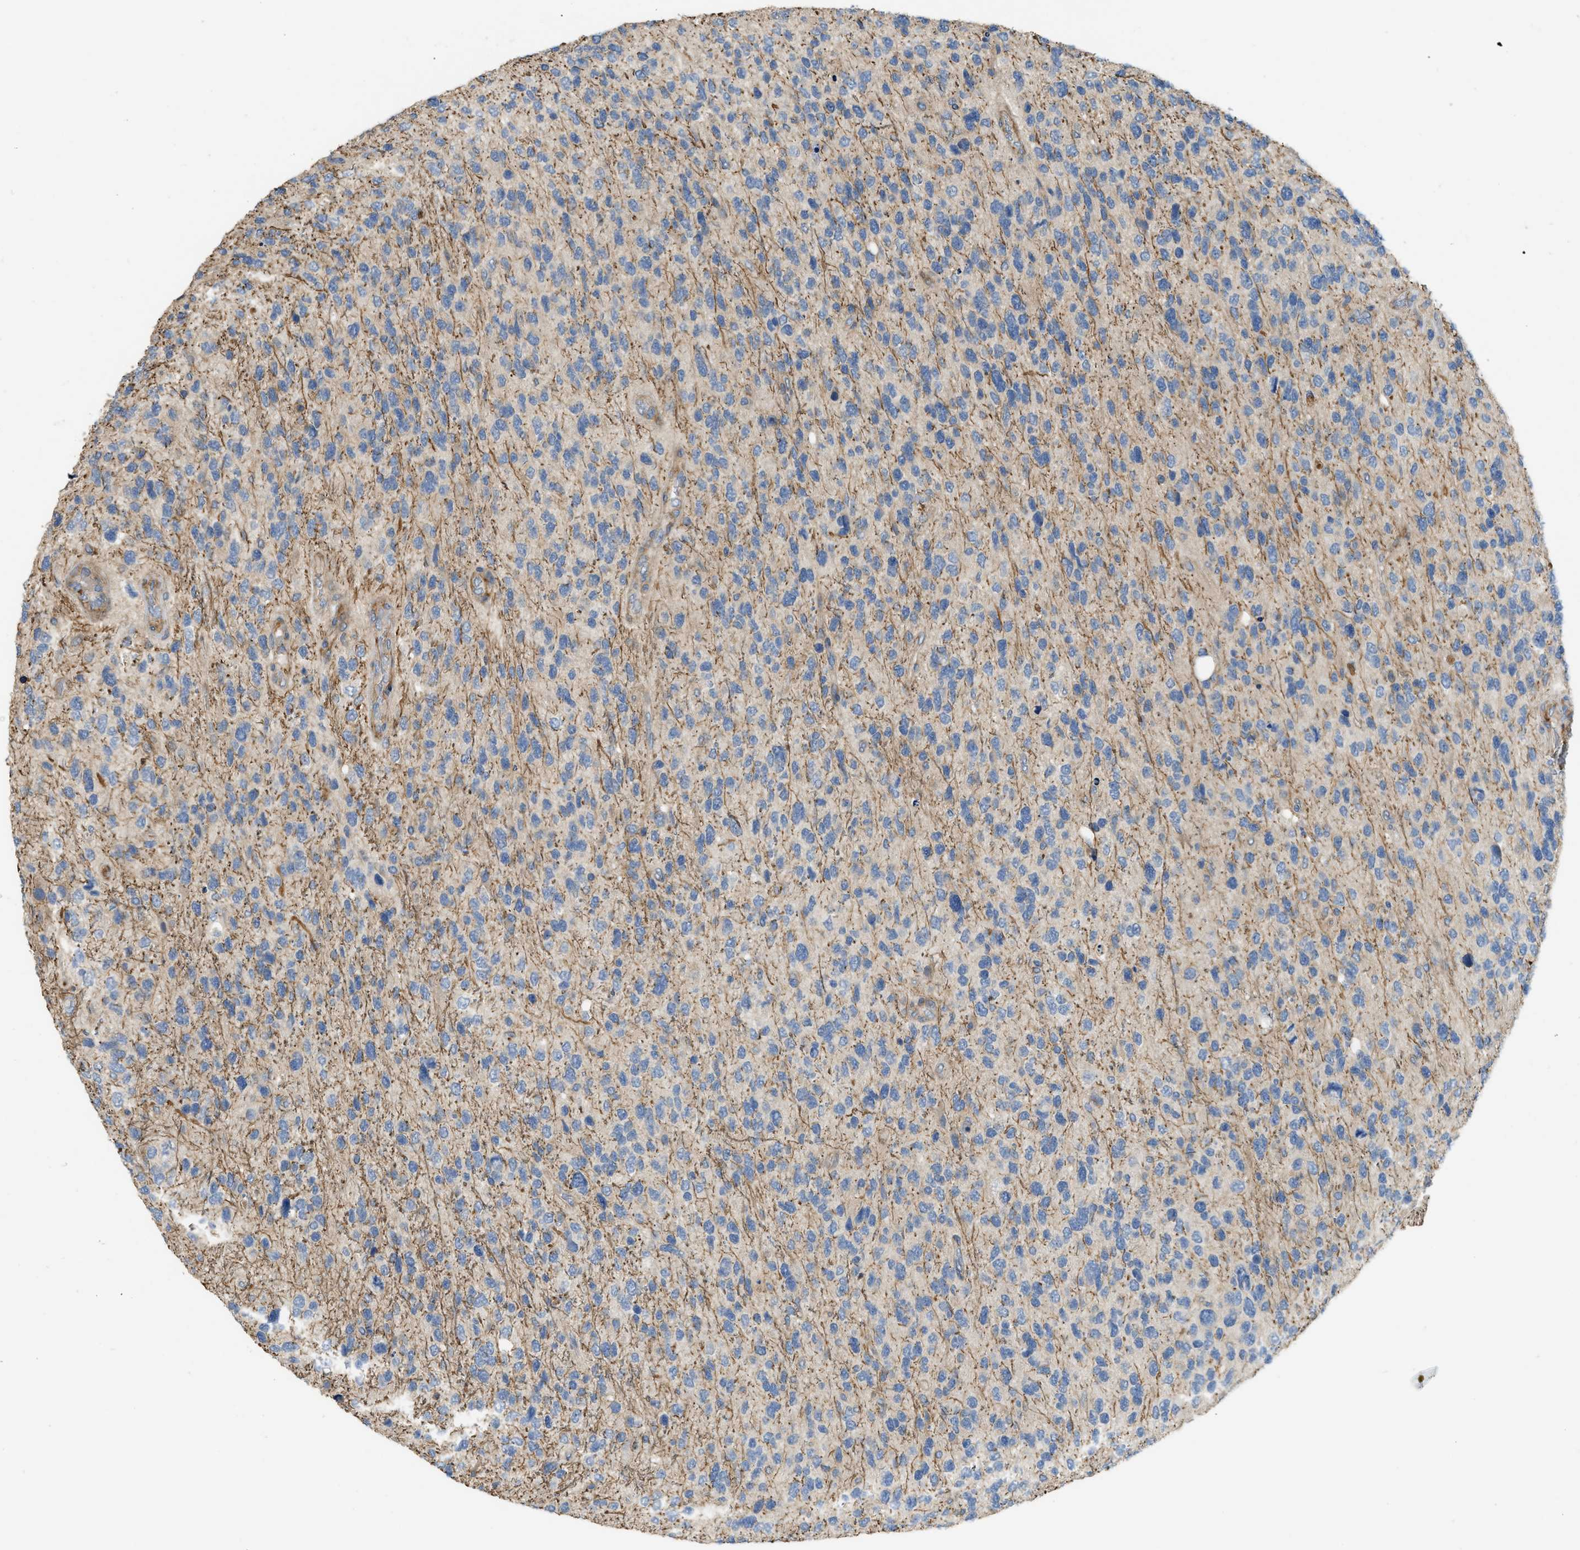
{"staining": {"intensity": "negative", "quantity": "none", "location": "none"}, "tissue": "glioma", "cell_type": "Tumor cells", "image_type": "cancer", "snomed": [{"axis": "morphology", "description": "Glioma, malignant, High grade"}, {"axis": "topography", "description": "Brain"}], "caption": "Micrograph shows no significant protein staining in tumor cells of malignant high-grade glioma. (DAB (3,3'-diaminobenzidine) immunohistochemistry visualized using brightfield microscopy, high magnification).", "gene": "BTN3A2", "patient": {"sex": "female", "age": 58}}